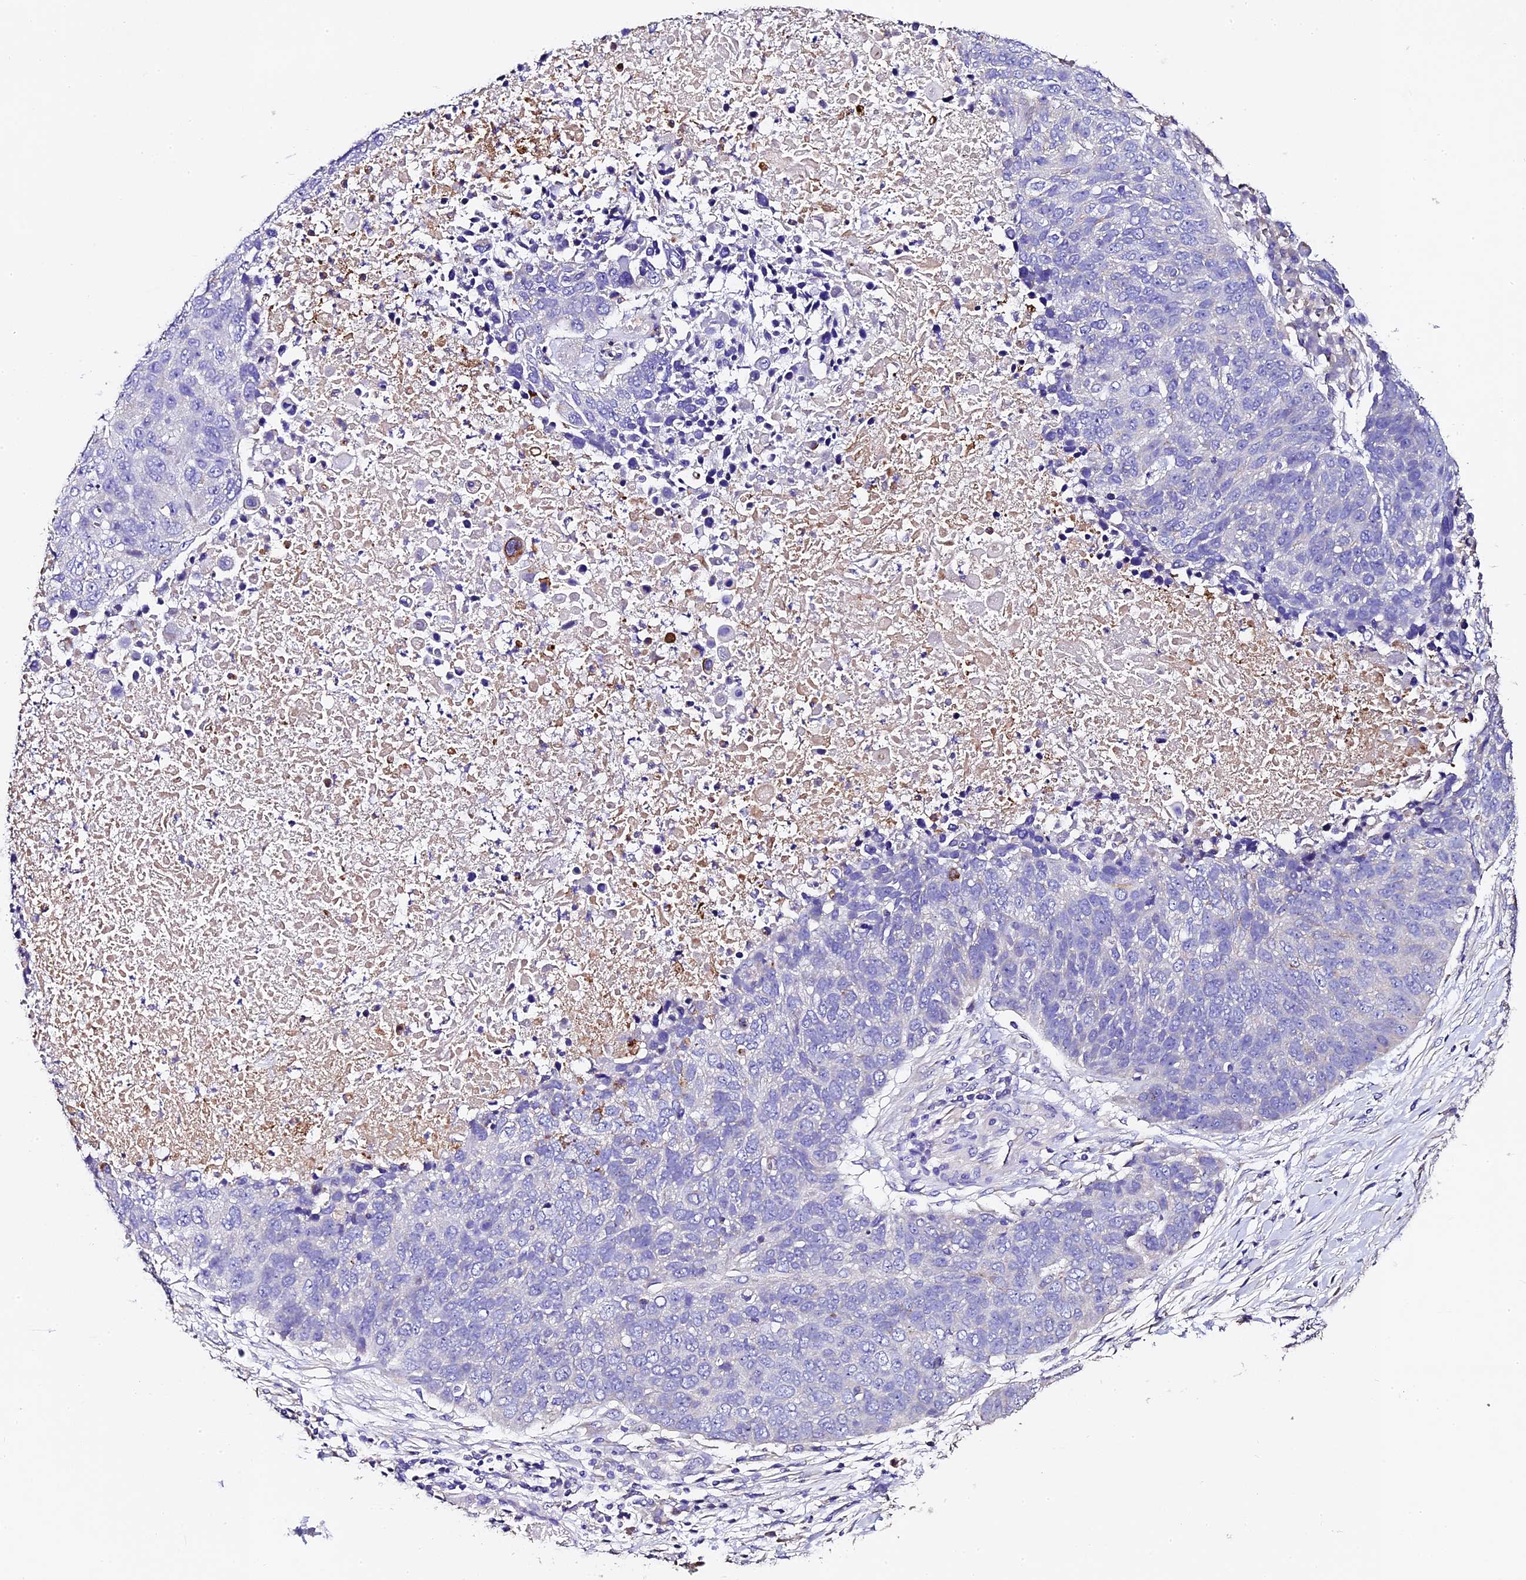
{"staining": {"intensity": "negative", "quantity": "none", "location": "none"}, "tissue": "lung cancer", "cell_type": "Tumor cells", "image_type": "cancer", "snomed": [{"axis": "morphology", "description": "Normal tissue, NOS"}, {"axis": "morphology", "description": "Squamous cell carcinoma, NOS"}, {"axis": "topography", "description": "Lymph node"}, {"axis": "topography", "description": "Lung"}], "caption": "The immunohistochemistry (IHC) photomicrograph has no significant positivity in tumor cells of lung cancer tissue.", "gene": "FREM3", "patient": {"sex": "male", "age": 66}}